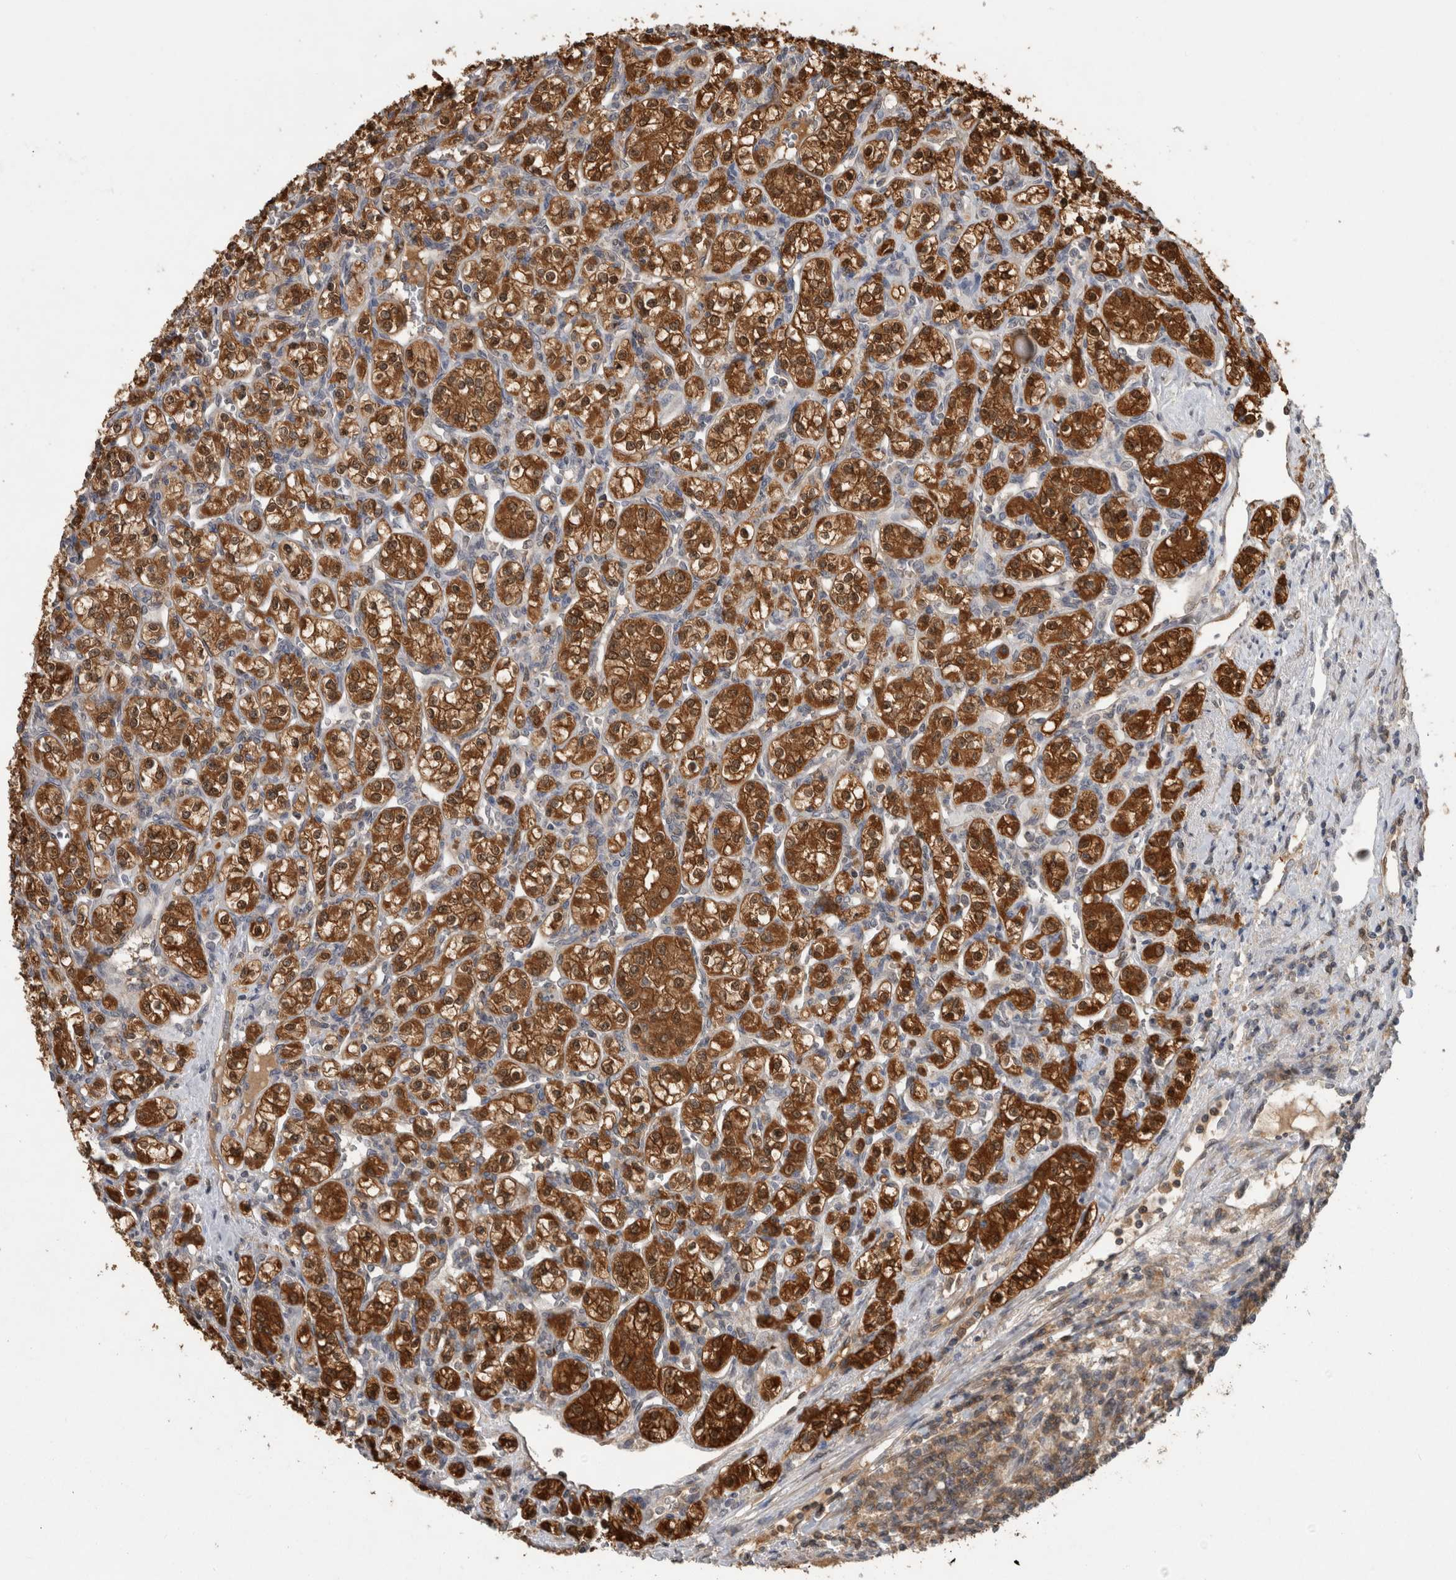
{"staining": {"intensity": "strong", "quantity": ">75%", "location": "cytoplasmic/membranous"}, "tissue": "renal cancer", "cell_type": "Tumor cells", "image_type": "cancer", "snomed": [{"axis": "morphology", "description": "Adenocarcinoma, NOS"}, {"axis": "topography", "description": "Kidney"}], "caption": "Renal cancer (adenocarcinoma) tissue demonstrates strong cytoplasmic/membranous expression in about >75% of tumor cells", "gene": "ASTN2", "patient": {"sex": "male", "age": 77}}